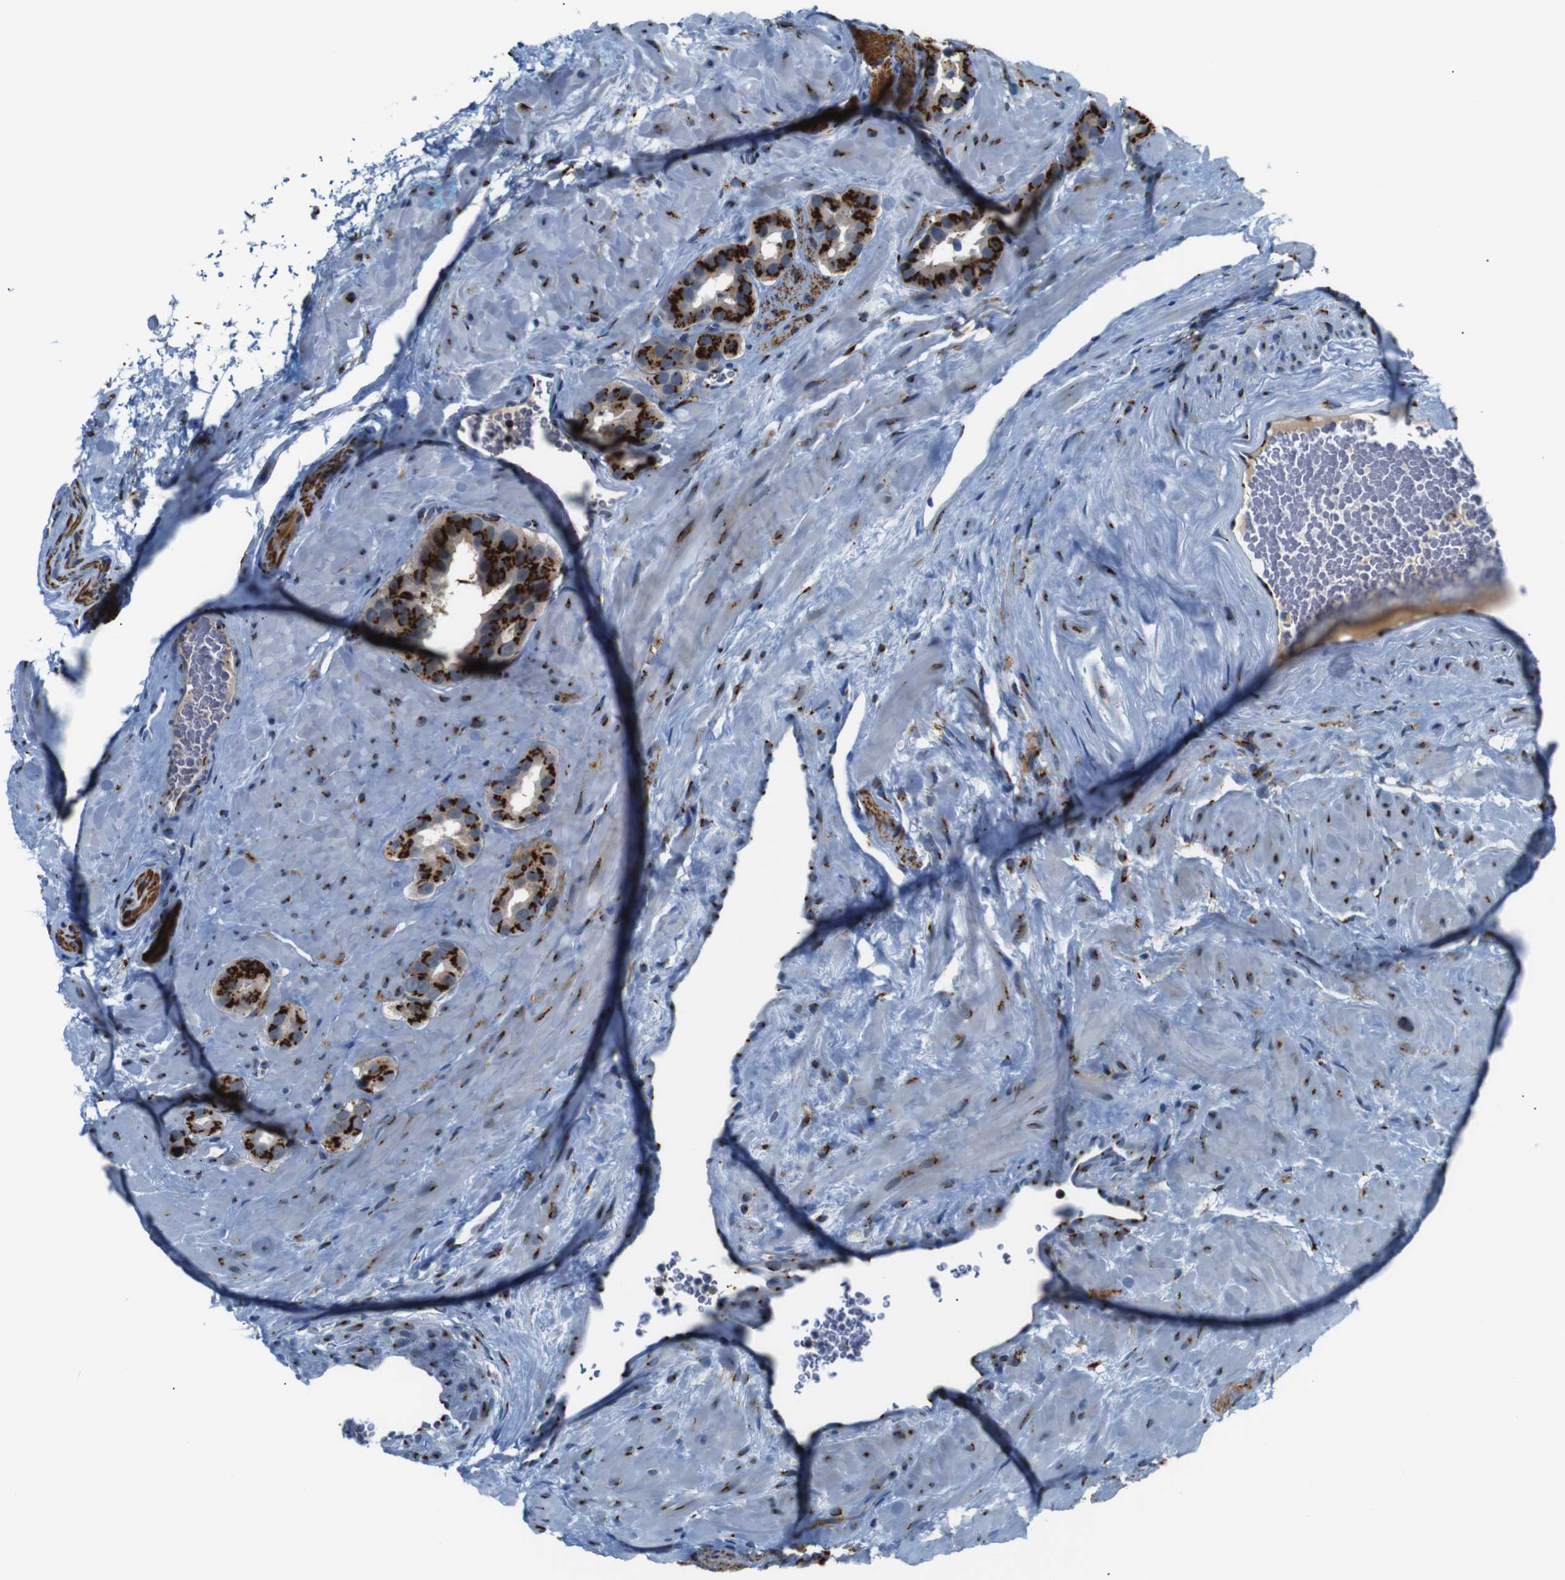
{"staining": {"intensity": "strong", "quantity": ">75%", "location": "cytoplasmic/membranous"}, "tissue": "prostate cancer", "cell_type": "Tumor cells", "image_type": "cancer", "snomed": [{"axis": "morphology", "description": "Adenocarcinoma, High grade"}, {"axis": "topography", "description": "Prostate"}], "caption": "Immunohistochemistry image of human prostate cancer stained for a protein (brown), which shows high levels of strong cytoplasmic/membranous staining in about >75% of tumor cells.", "gene": "TGOLN2", "patient": {"sex": "male", "age": 64}}